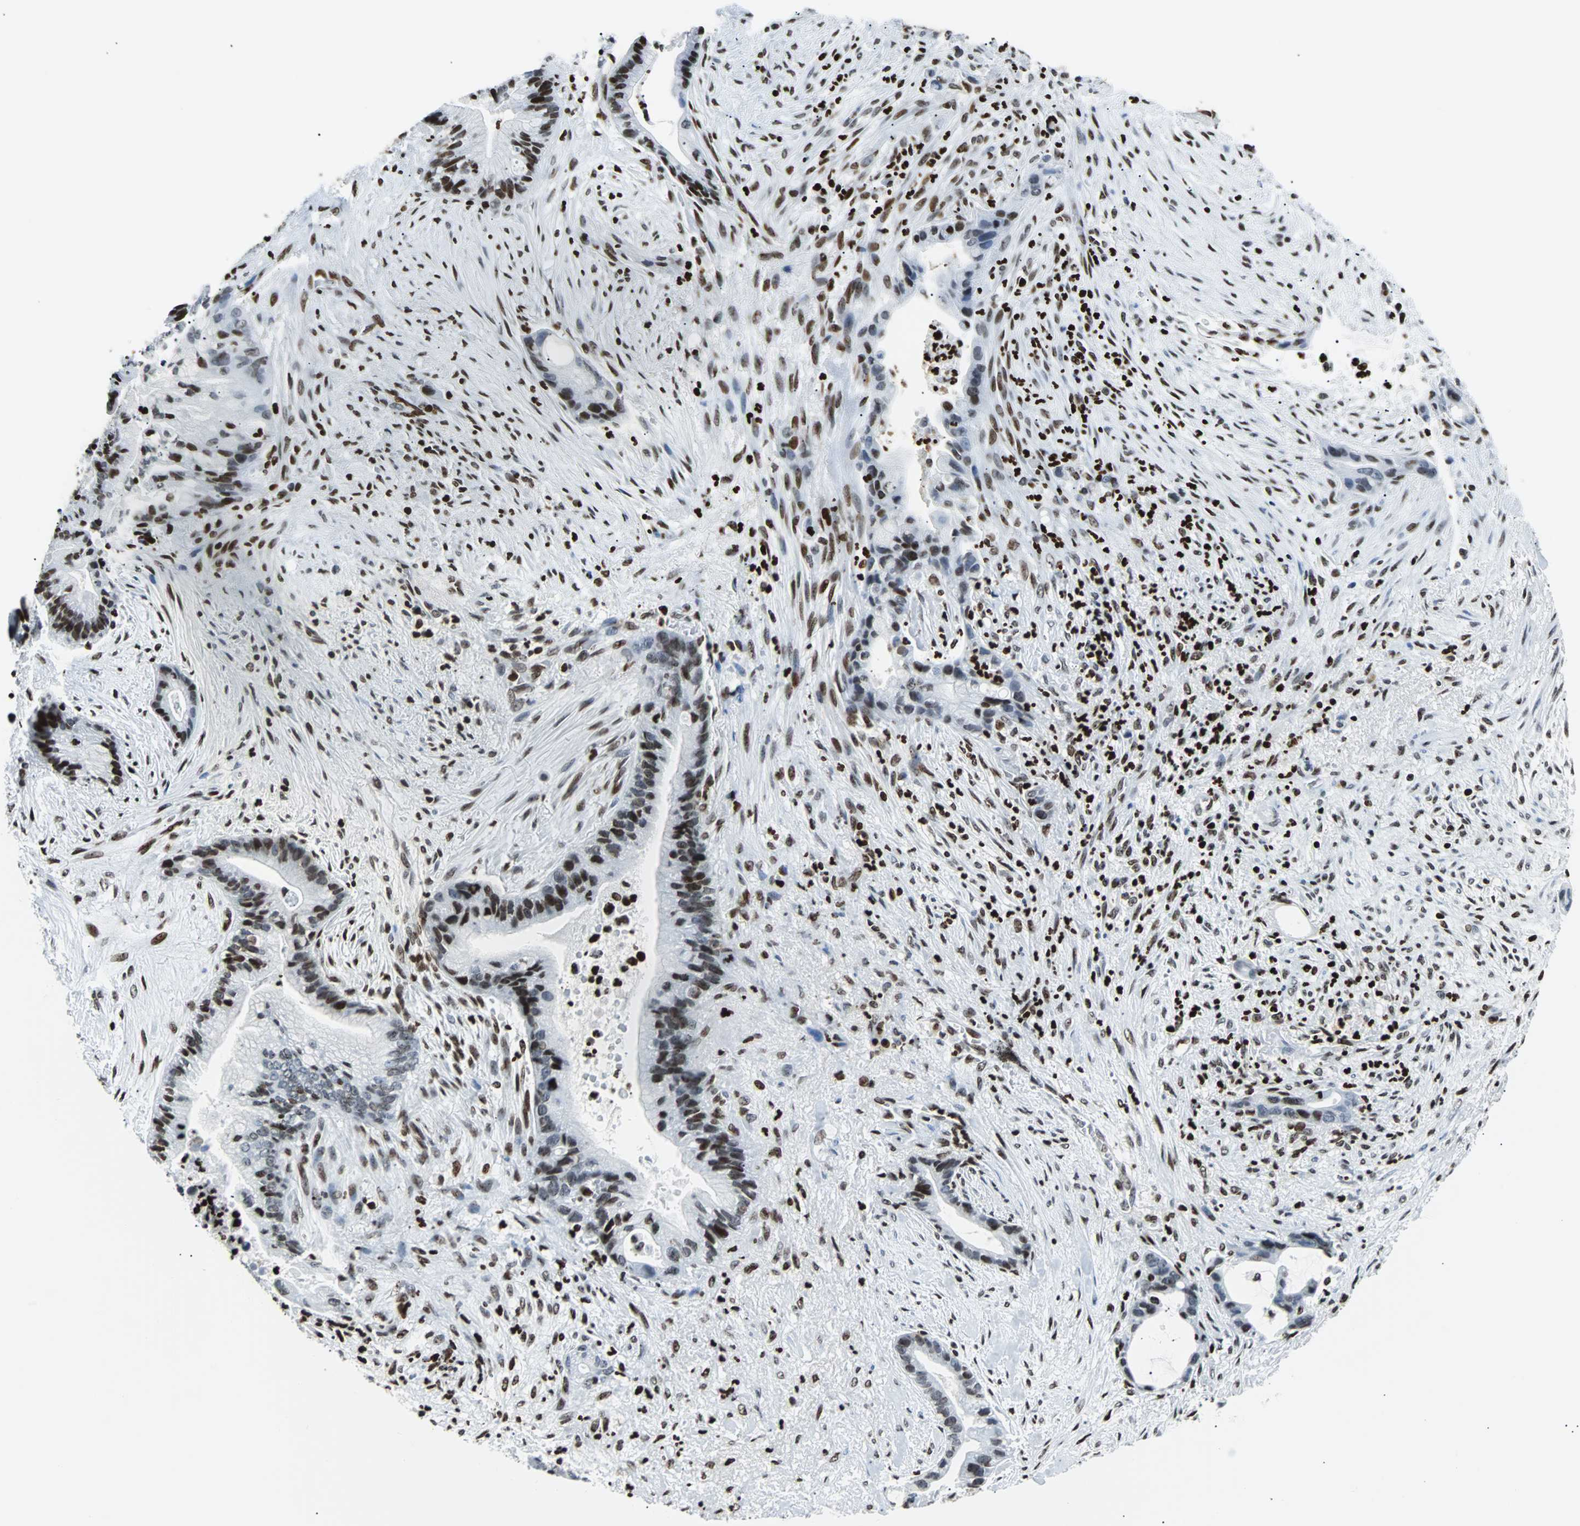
{"staining": {"intensity": "moderate", "quantity": "25%-75%", "location": "nuclear"}, "tissue": "liver cancer", "cell_type": "Tumor cells", "image_type": "cancer", "snomed": [{"axis": "morphology", "description": "Cholangiocarcinoma"}, {"axis": "topography", "description": "Liver"}], "caption": "A high-resolution image shows immunohistochemistry staining of liver cancer (cholangiocarcinoma), which exhibits moderate nuclear positivity in approximately 25%-75% of tumor cells.", "gene": "ZNF131", "patient": {"sex": "female", "age": 55}}